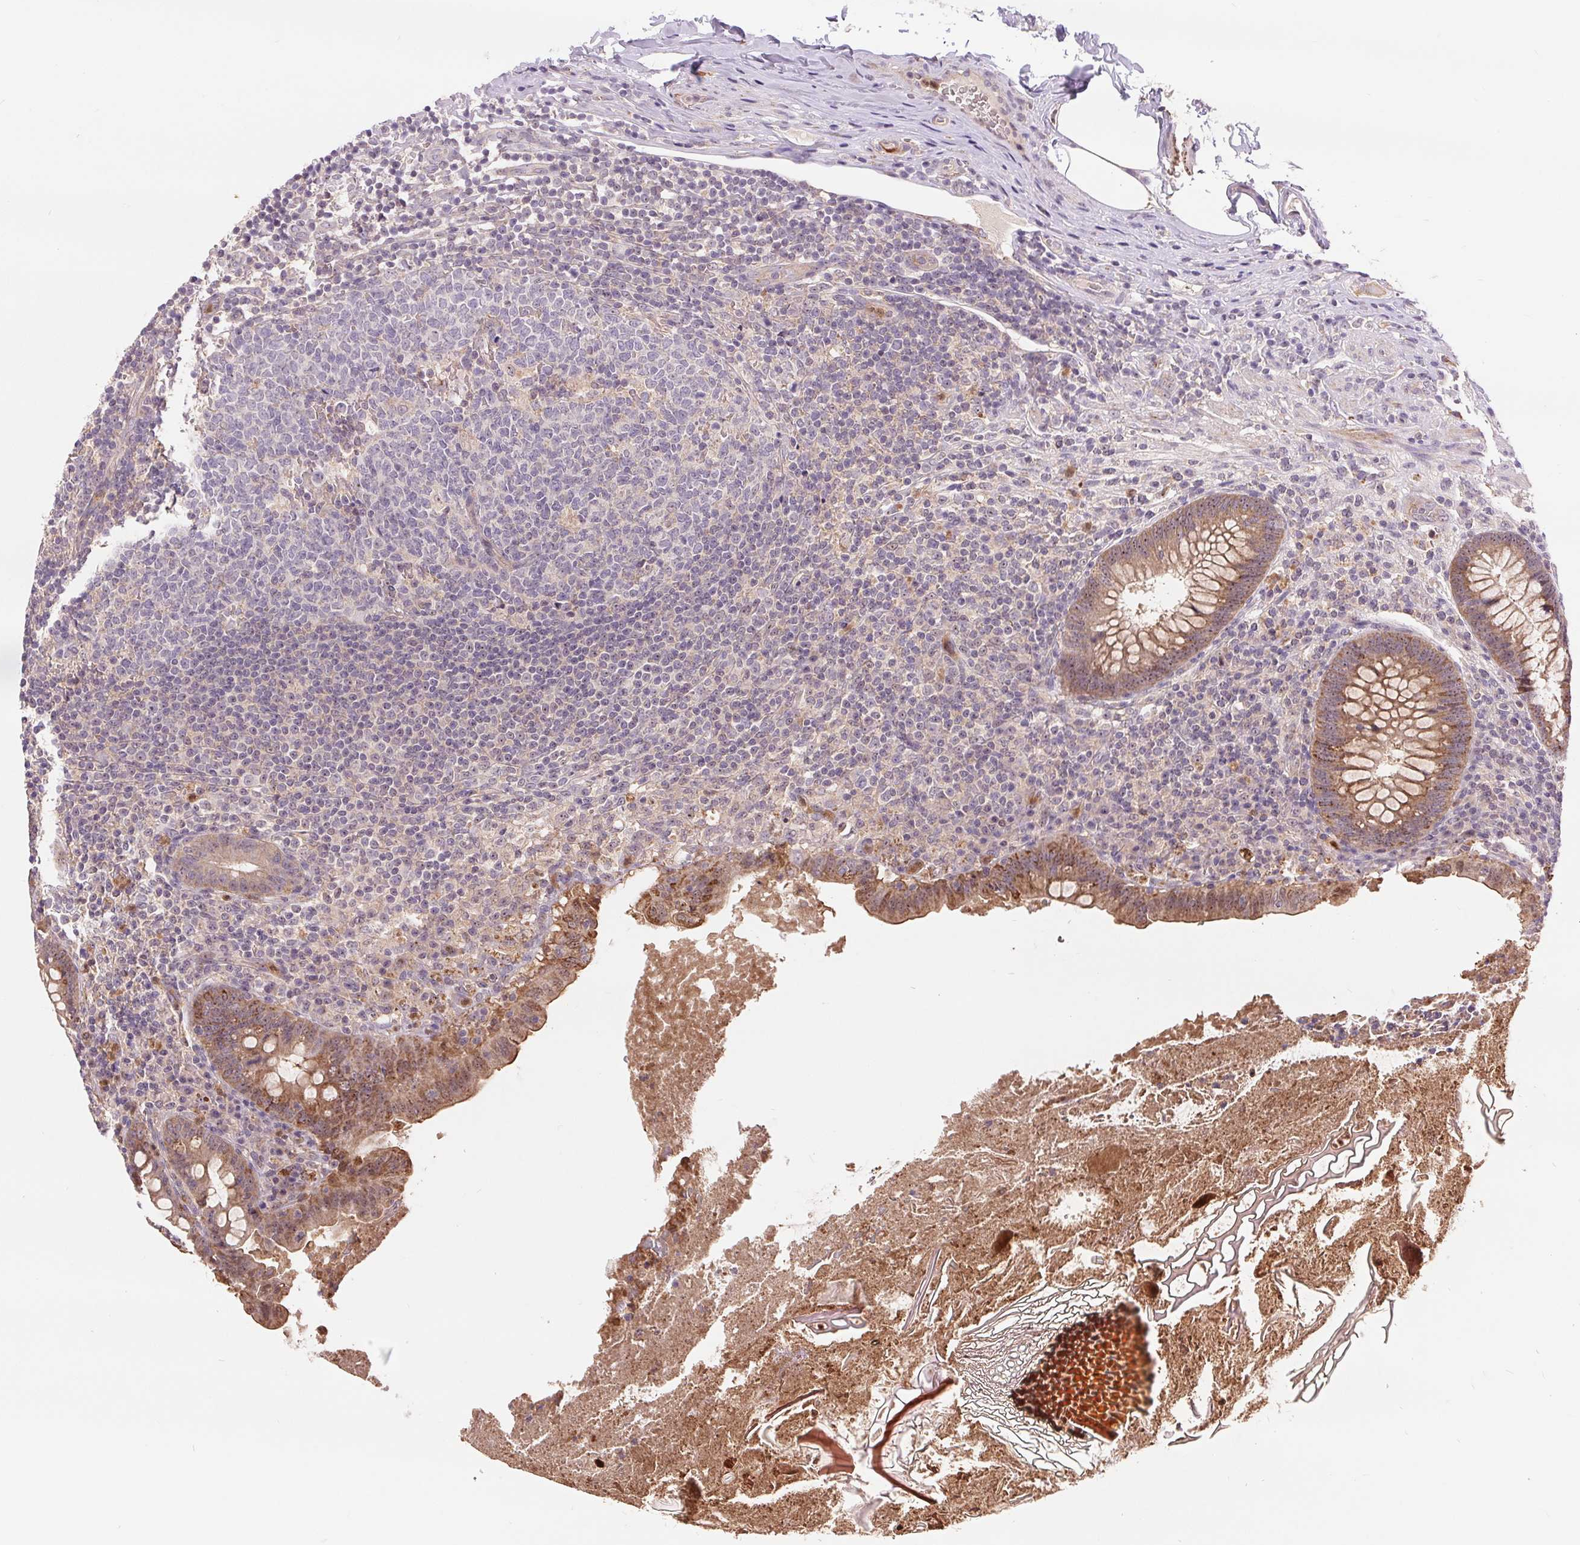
{"staining": {"intensity": "moderate", "quantity": ">75%", "location": "cytoplasmic/membranous"}, "tissue": "appendix", "cell_type": "Glandular cells", "image_type": "normal", "snomed": [{"axis": "morphology", "description": "Normal tissue, NOS"}, {"axis": "topography", "description": "Appendix"}], "caption": "Immunohistochemistry (DAB (3,3'-diaminobenzidine)) staining of normal human appendix shows moderate cytoplasmic/membranous protein expression in about >75% of glandular cells. (Stains: DAB (3,3'-diaminobenzidine) in brown, nuclei in blue, Microscopy: brightfield microscopy at high magnification).", "gene": "RANBP3L", "patient": {"sex": "male", "age": 47}}